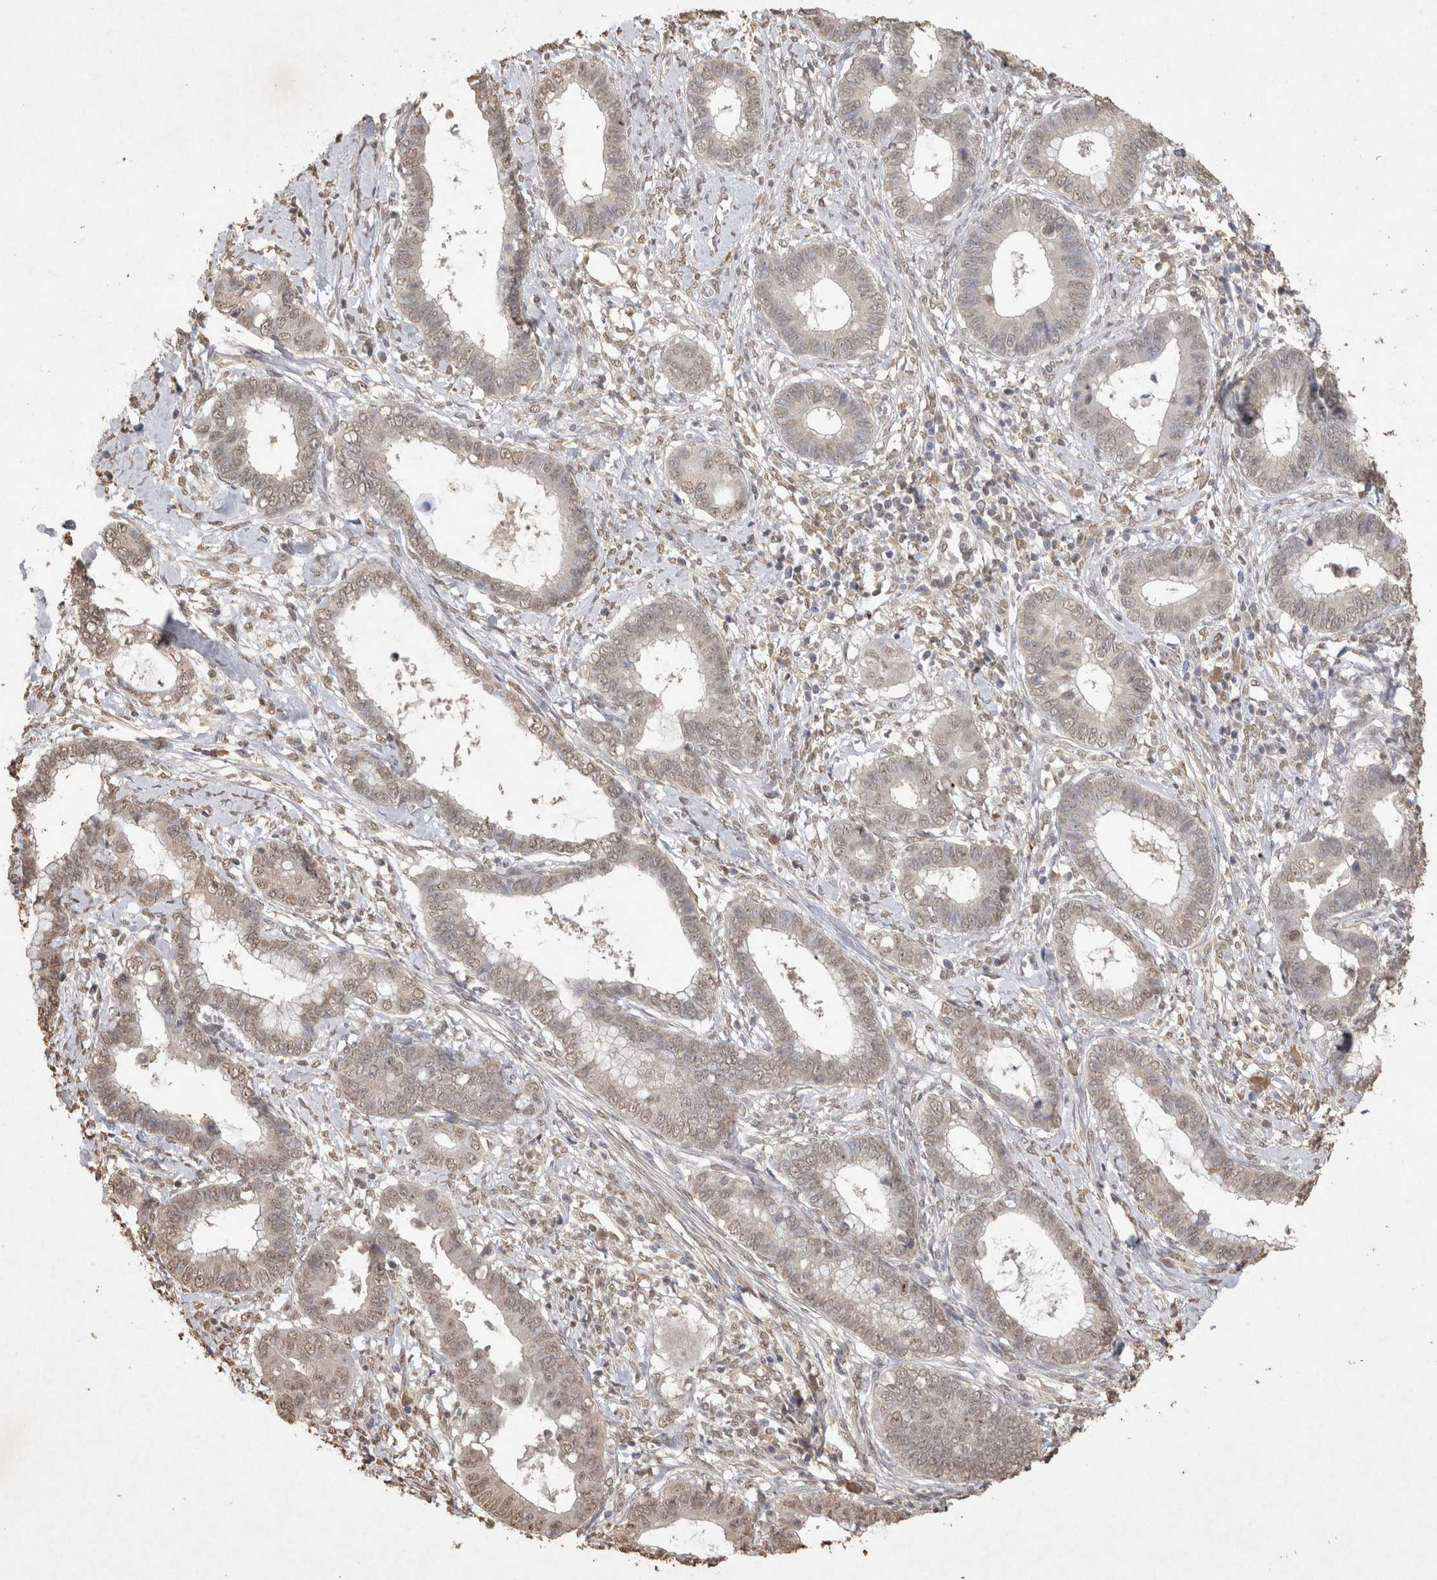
{"staining": {"intensity": "weak", "quantity": "25%-75%", "location": "nuclear"}, "tissue": "cervical cancer", "cell_type": "Tumor cells", "image_type": "cancer", "snomed": [{"axis": "morphology", "description": "Adenocarcinoma, NOS"}, {"axis": "topography", "description": "Cervix"}], "caption": "Human cervical cancer (adenocarcinoma) stained for a protein (brown) reveals weak nuclear positive staining in approximately 25%-75% of tumor cells.", "gene": "MLX", "patient": {"sex": "female", "age": 44}}